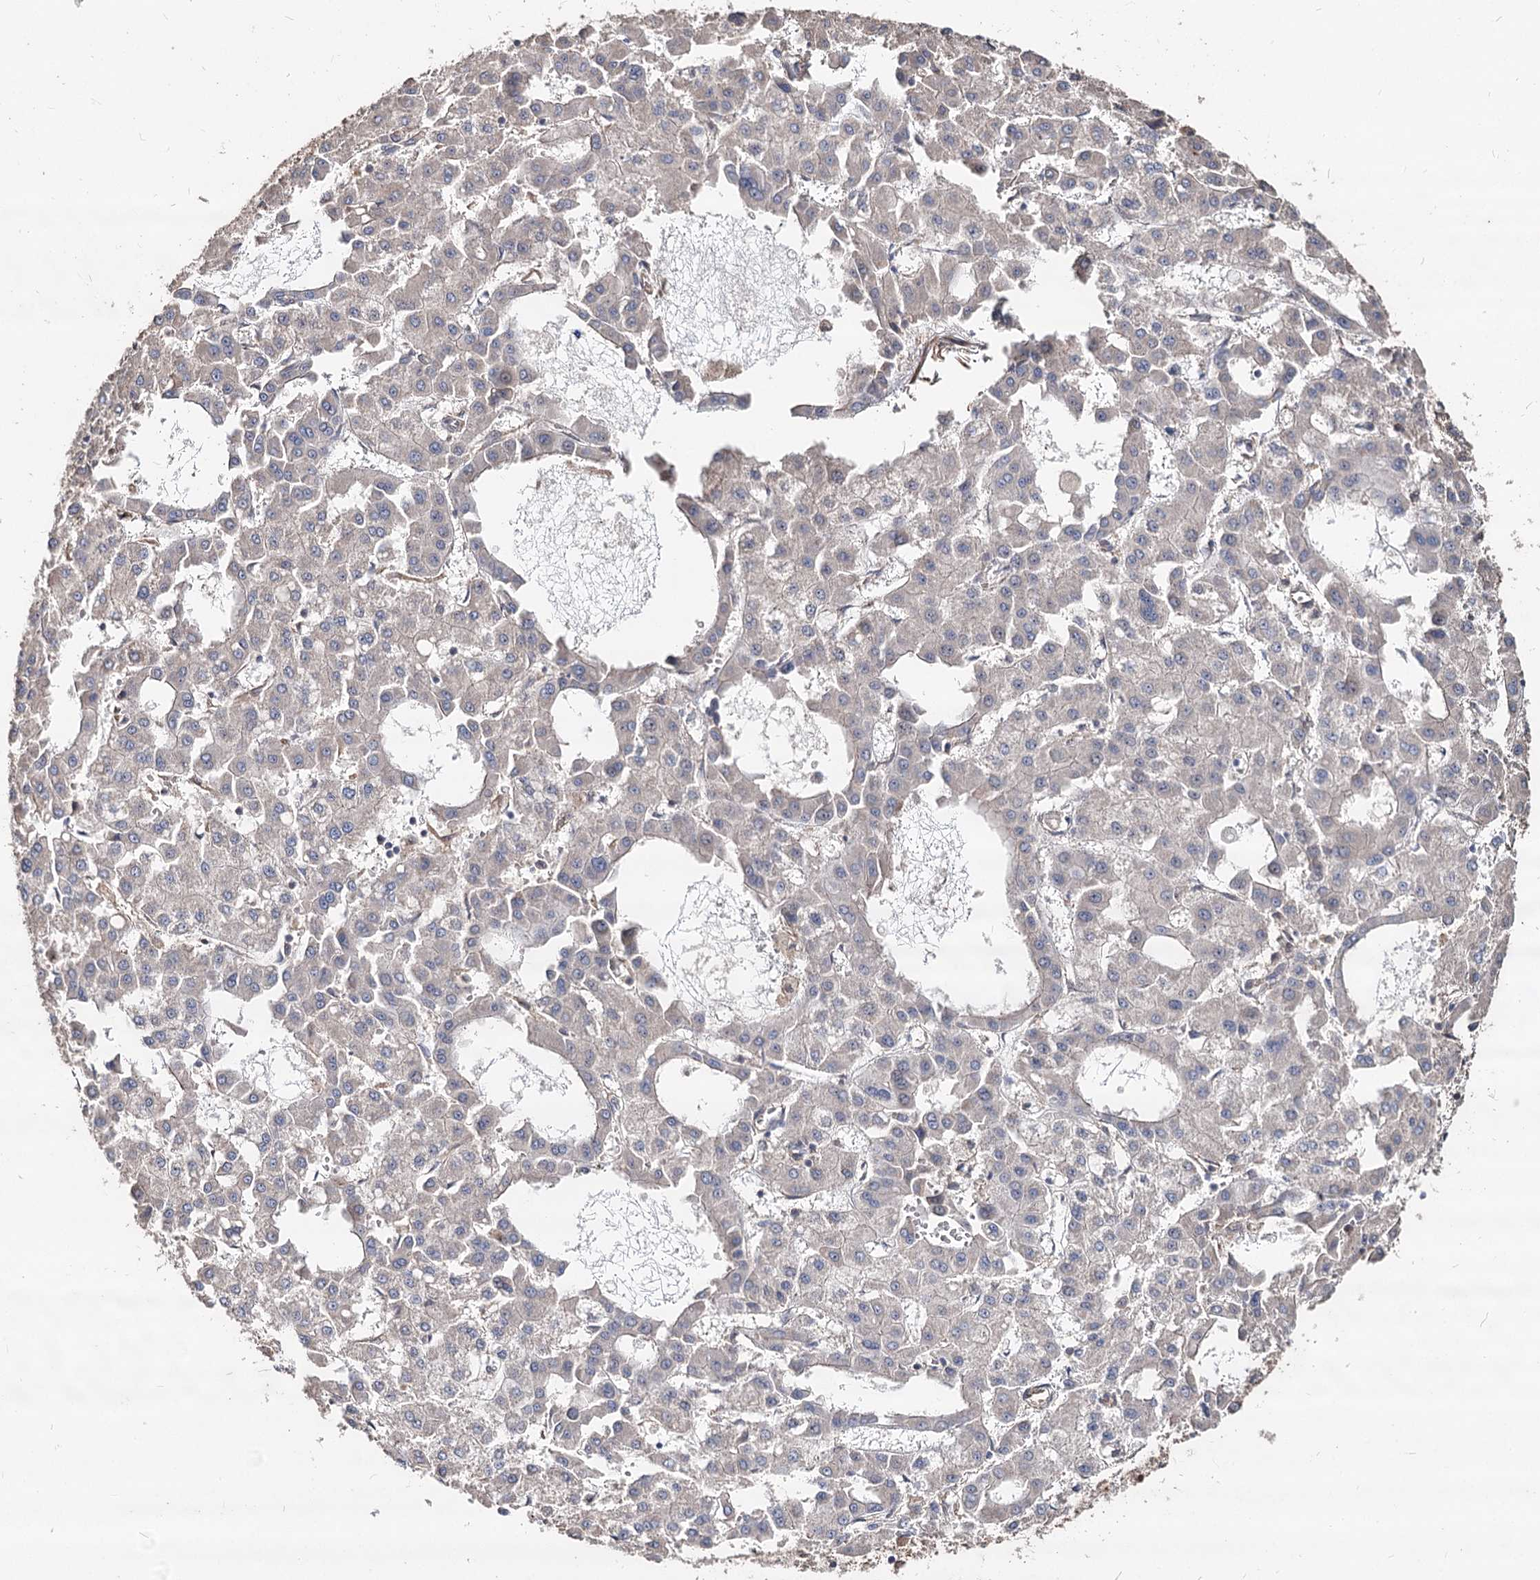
{"staining": {"intensity": "negative", "quantity": "none", "location": "none"}, "tissue": "liver cancer", "cell_type": "Tumor cells", "image_type": "cancer", "snomed": [{"axis": "morphology", "description": "Carcinoma, Hepatocellular, NOS"}, {"axis": "topography", "description": "Liver"}], "caption": "Photomicrograph shows no protein positivity in tumor cells of liver cancer (hepatocellular carcinoma) tissue.", "gene": "SPART", "patient": {"sex": "male", "age": 47}}